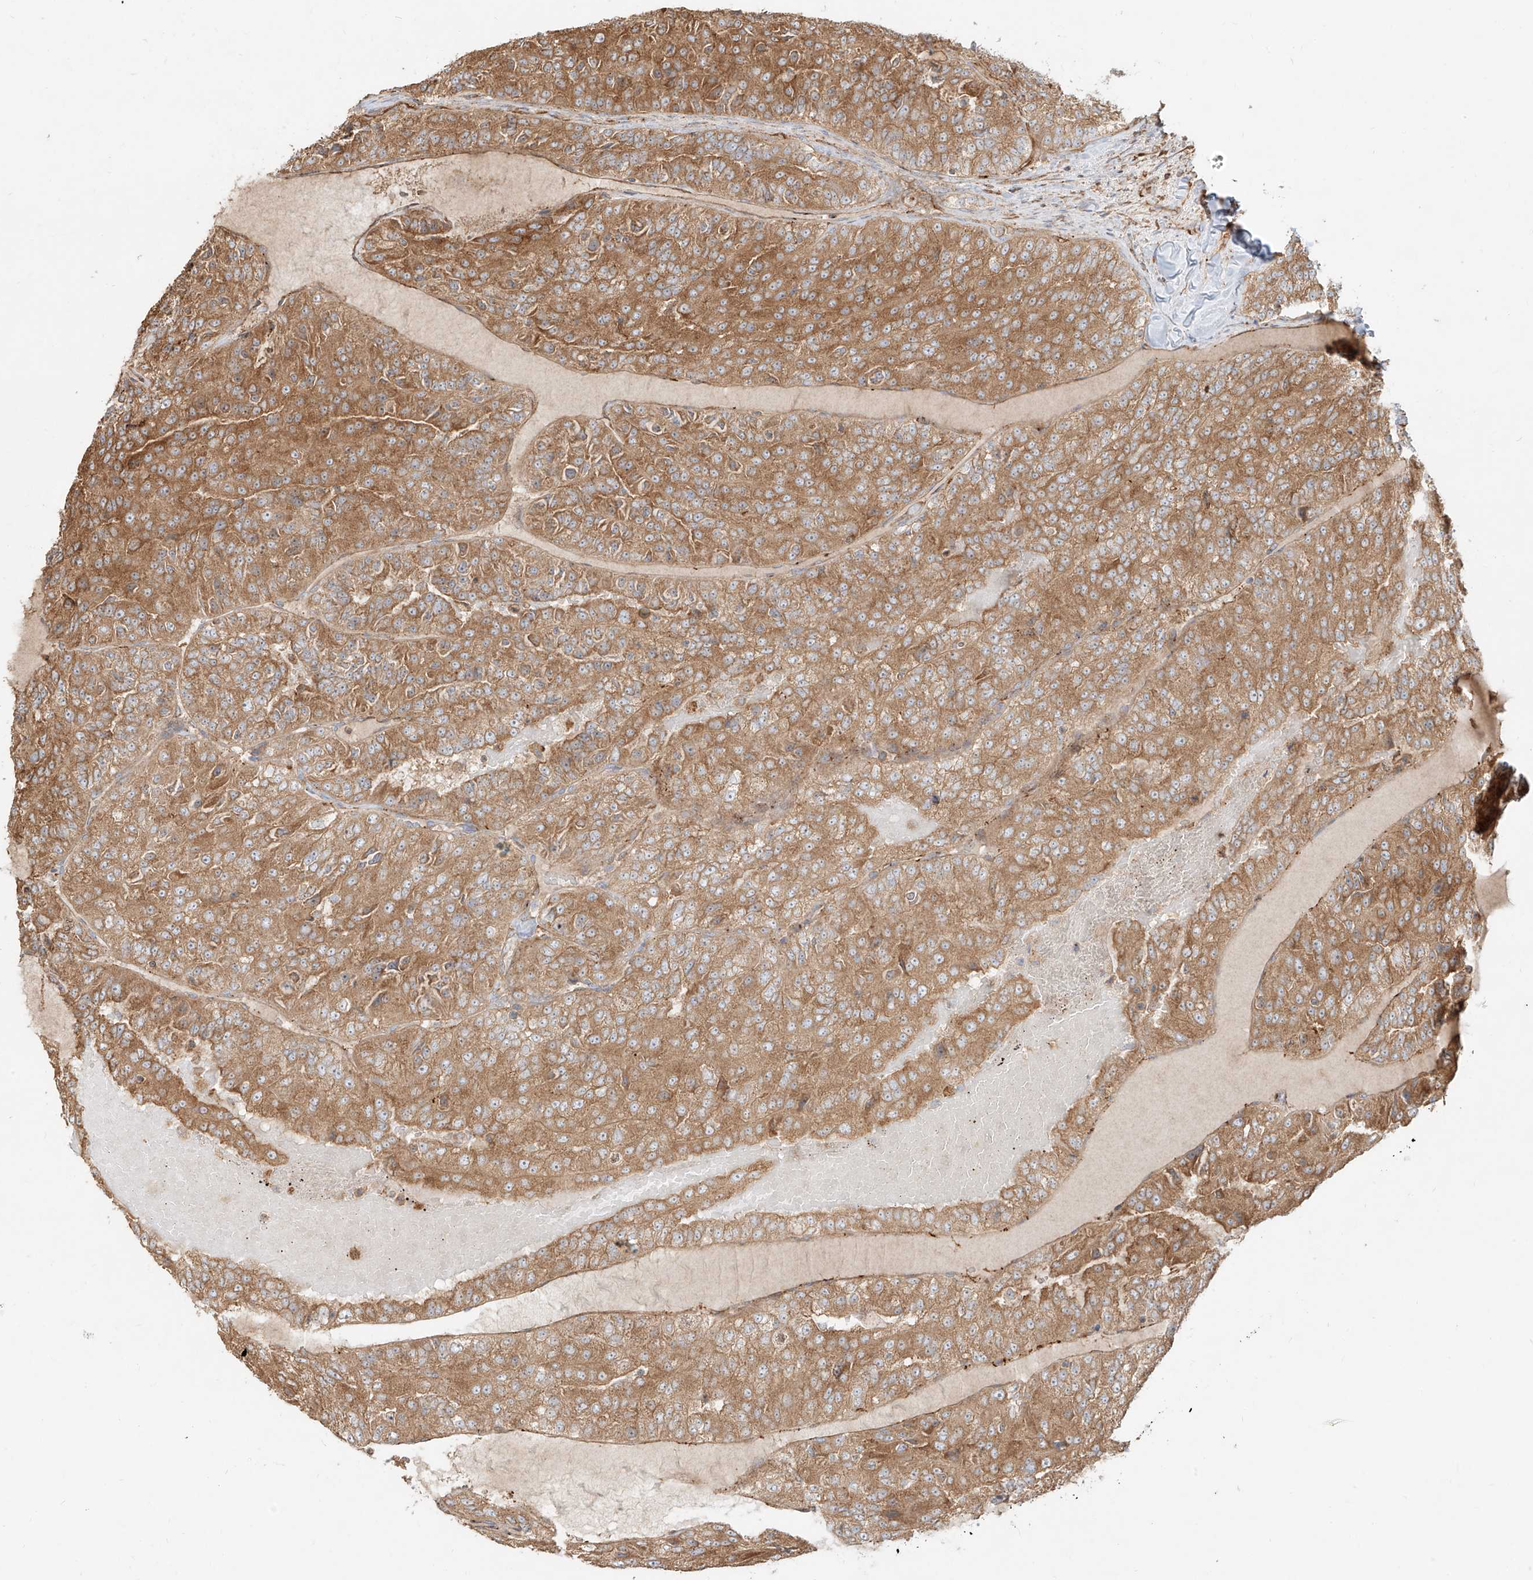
{"staining": {"intensity": "moderate", "quantity": ">75%", "location": "cytoplasmic/membranous"}, "tissue": "renal cancer", "cell_type": "Tumor cells", "image_type": "cancer", "snomed": [{"axis": "morphology", "description": "Adenocarcinoma, NOS"}, {"axis": "topography", "description": "Kidney"}], "caption": "Renal cancer (adenocarcinoma) stained with a brown dye exhibits moderate cytoplasmic/membranous positive positivity in approximately >75% of tumor cells.", "gene": "SNX9", "patient": {"sex": "female", "age": 63}}